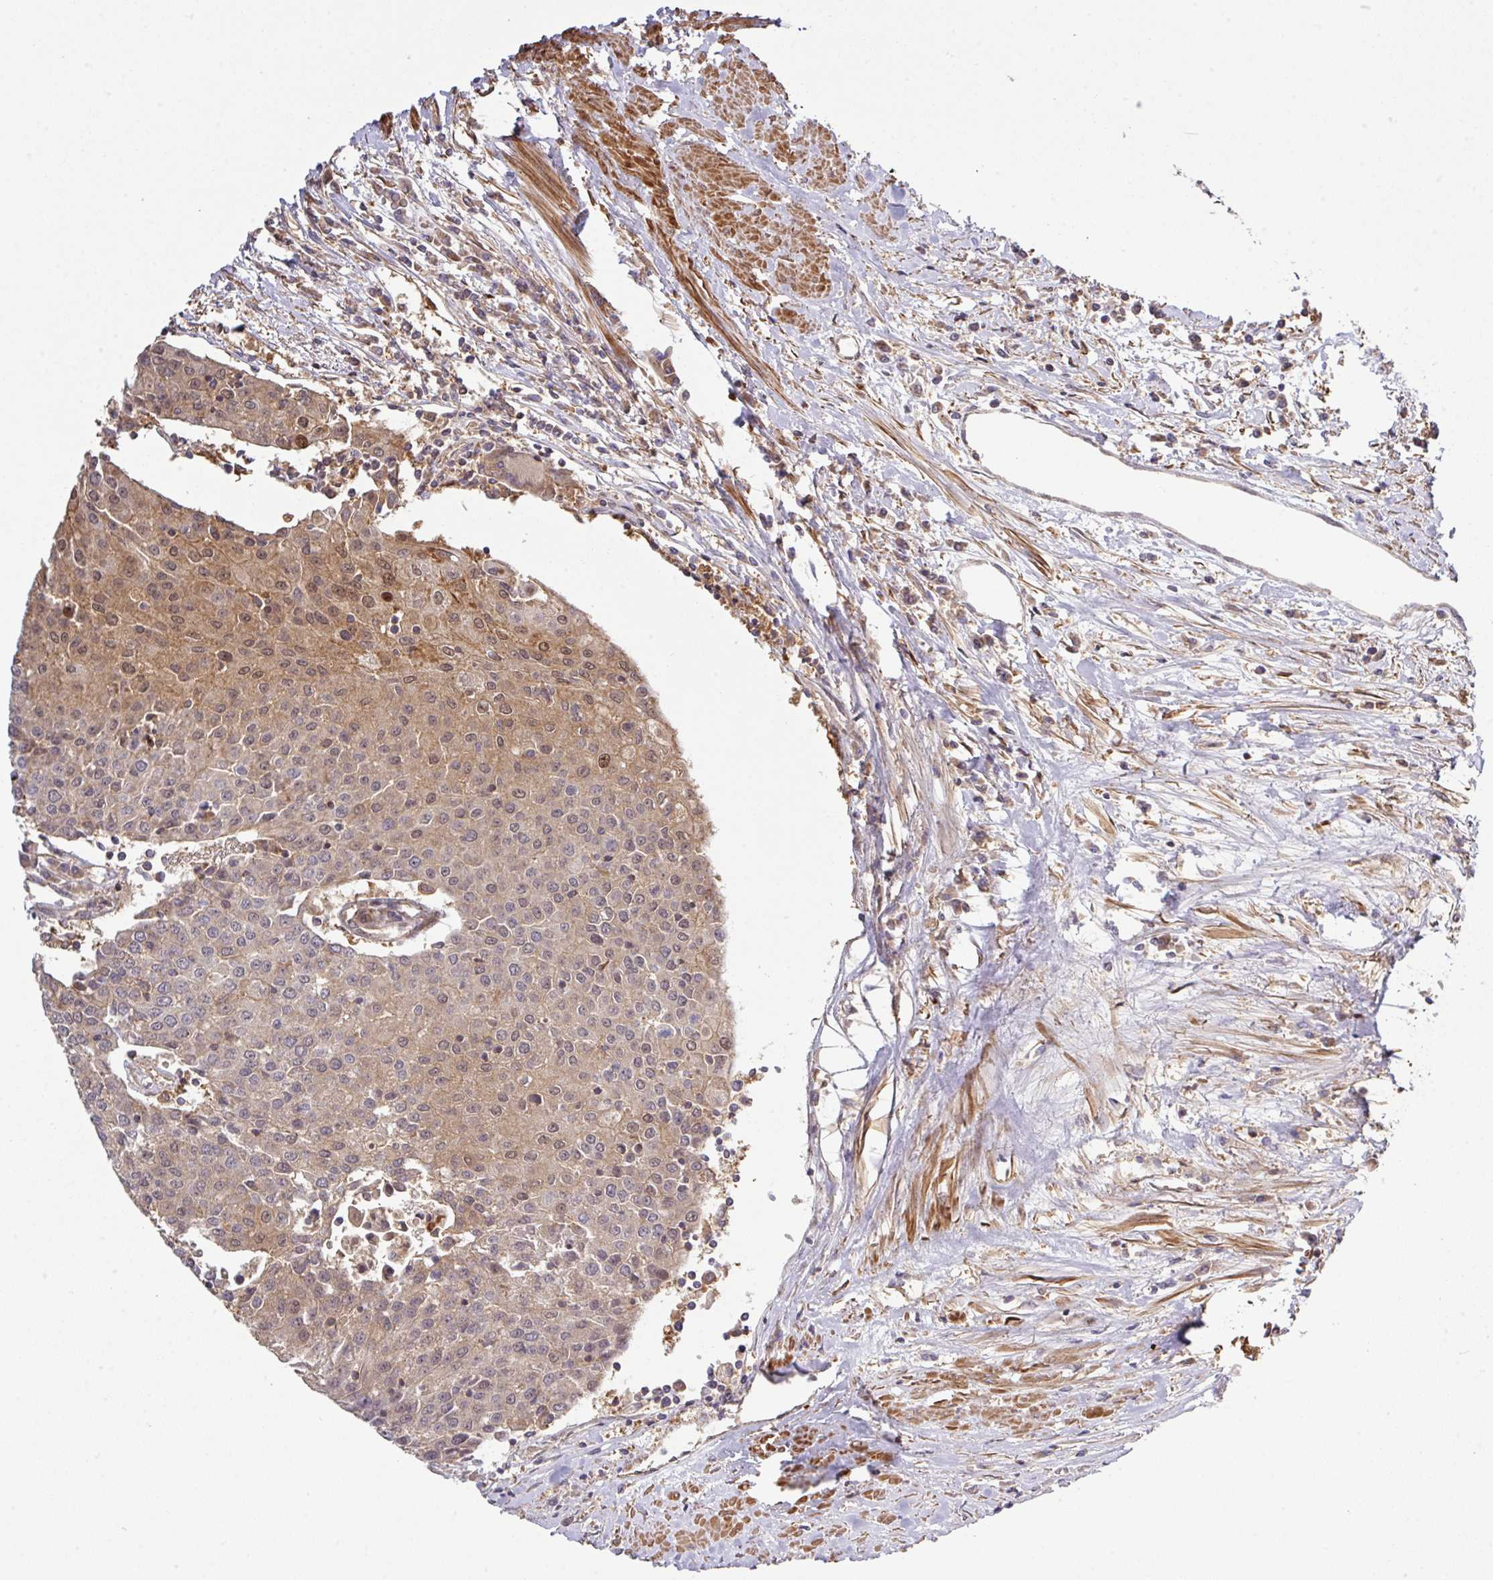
{"staining": {"intensity": "moderate", "quantity": "25%-75%", "location": "cytoplasmic/membranous,nuclear"}, "tissue": "urothelial cancer", "cell_type": "Tumor cells", "image_type": "cancer", "snomed": [{"axis": "morphology", "description": "Urothelial carcinoma, High grade"}, {"axis": "topography", "description": "Urinary bladder"}], "caption": "An image of human urothelial cancer stained for a protein exhibits moderate cytoplasmic/membranous and nuclear brown staining in tumor cells.", "gene": "ARPIN", "patient": {"sex": "female", "age": 85}}